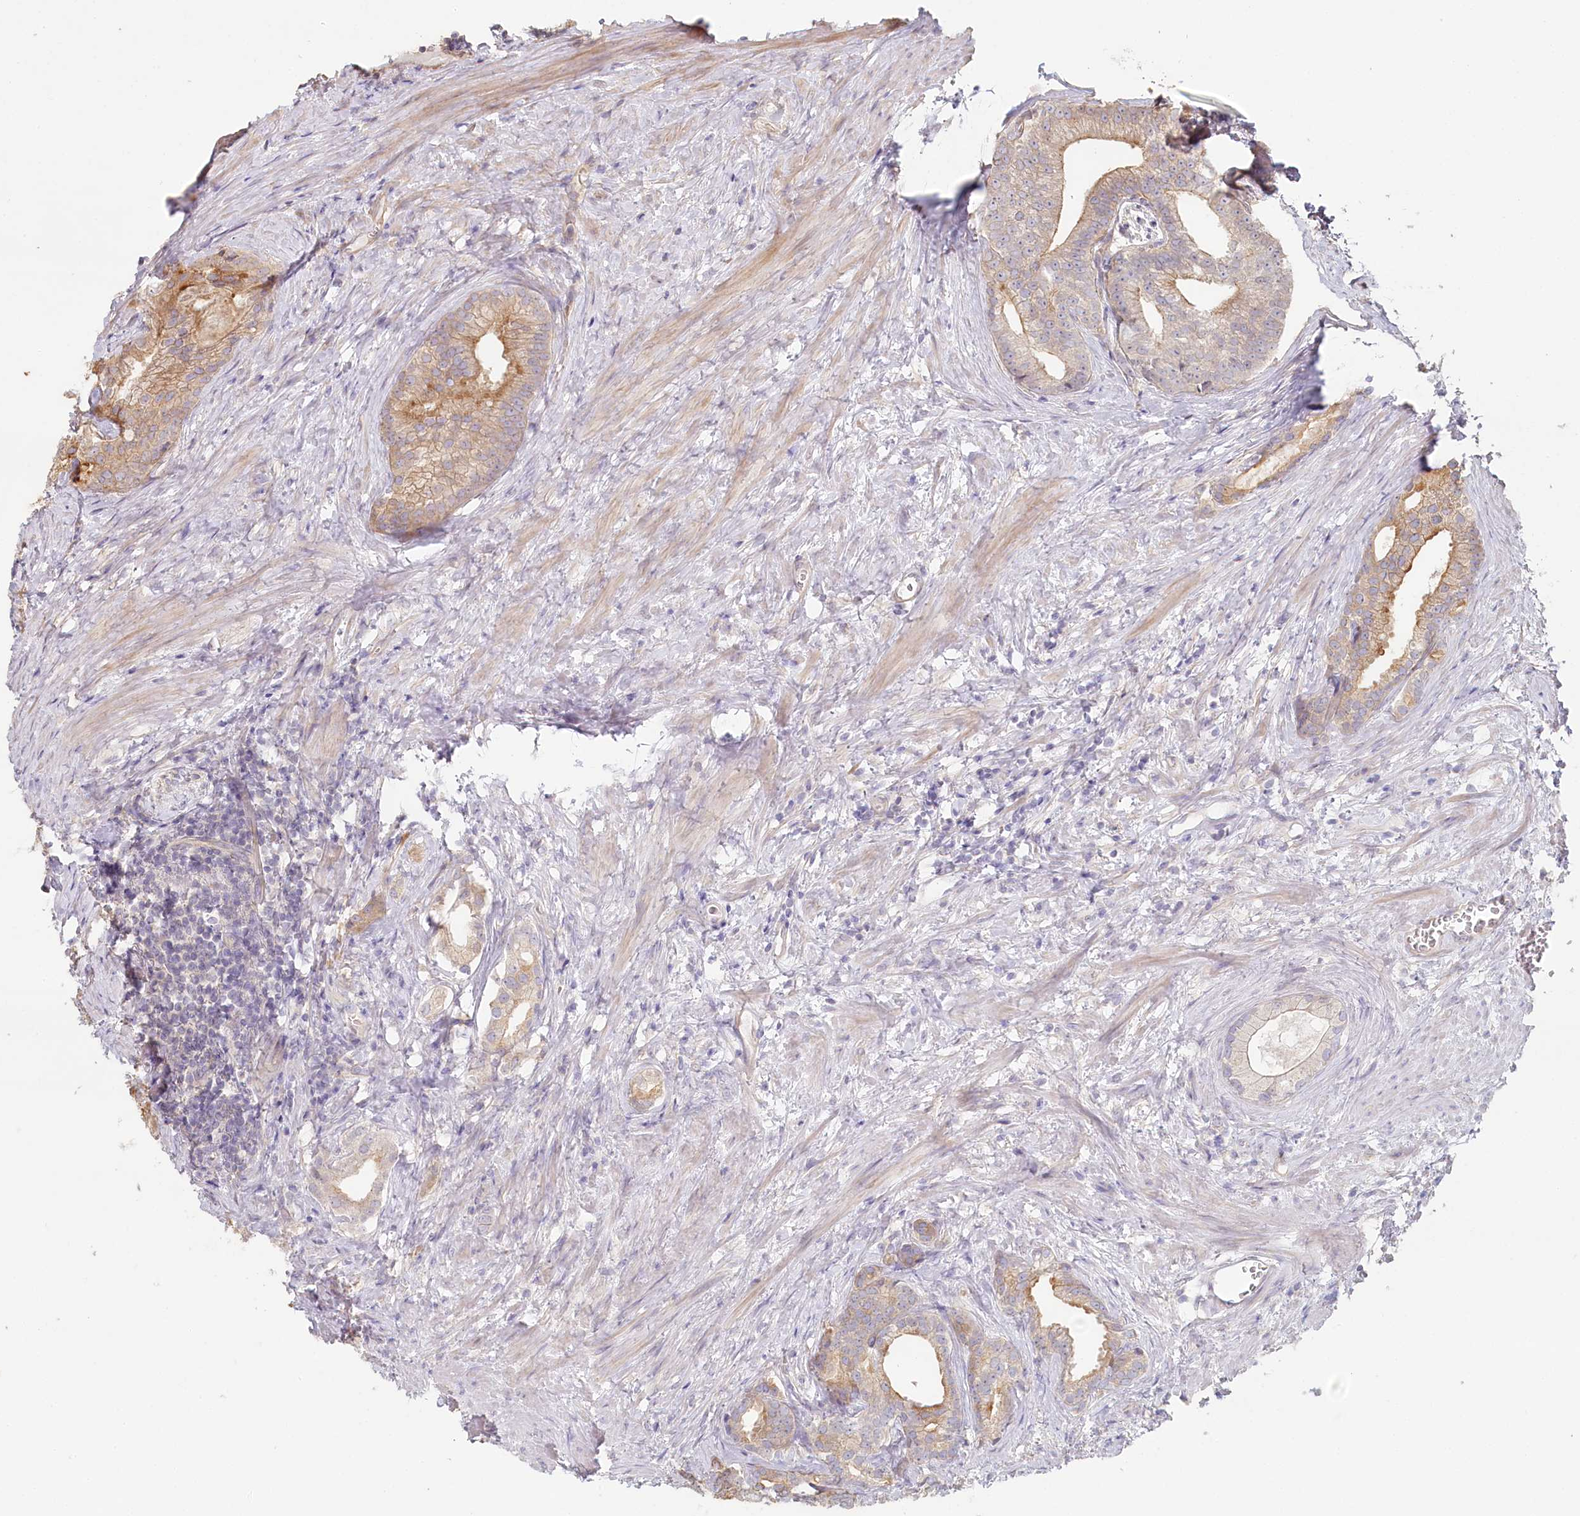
{"staining": {"intensity": "moderate", "quantity": "<25%", "location": "cytoplasmic/membranous"}, "tissue": "prostate cancer", "cell_type": "Tumor cells", "image_type": "cancer", "snomed": [{"axis": "morphology", "description": "Adenocarcinoma, Low grade"}, {"axis": "topography", "description": "Prostate"}], "caption": "An immunohistochemistry micrograph of tumor tissue is shown. Protein staining in brown highlights moderate cytoplasmic/membranous positivity in prostate cancer within tumor cells.", "gene": "TCHP", "patient": {"sex": "male", "age": 71}}